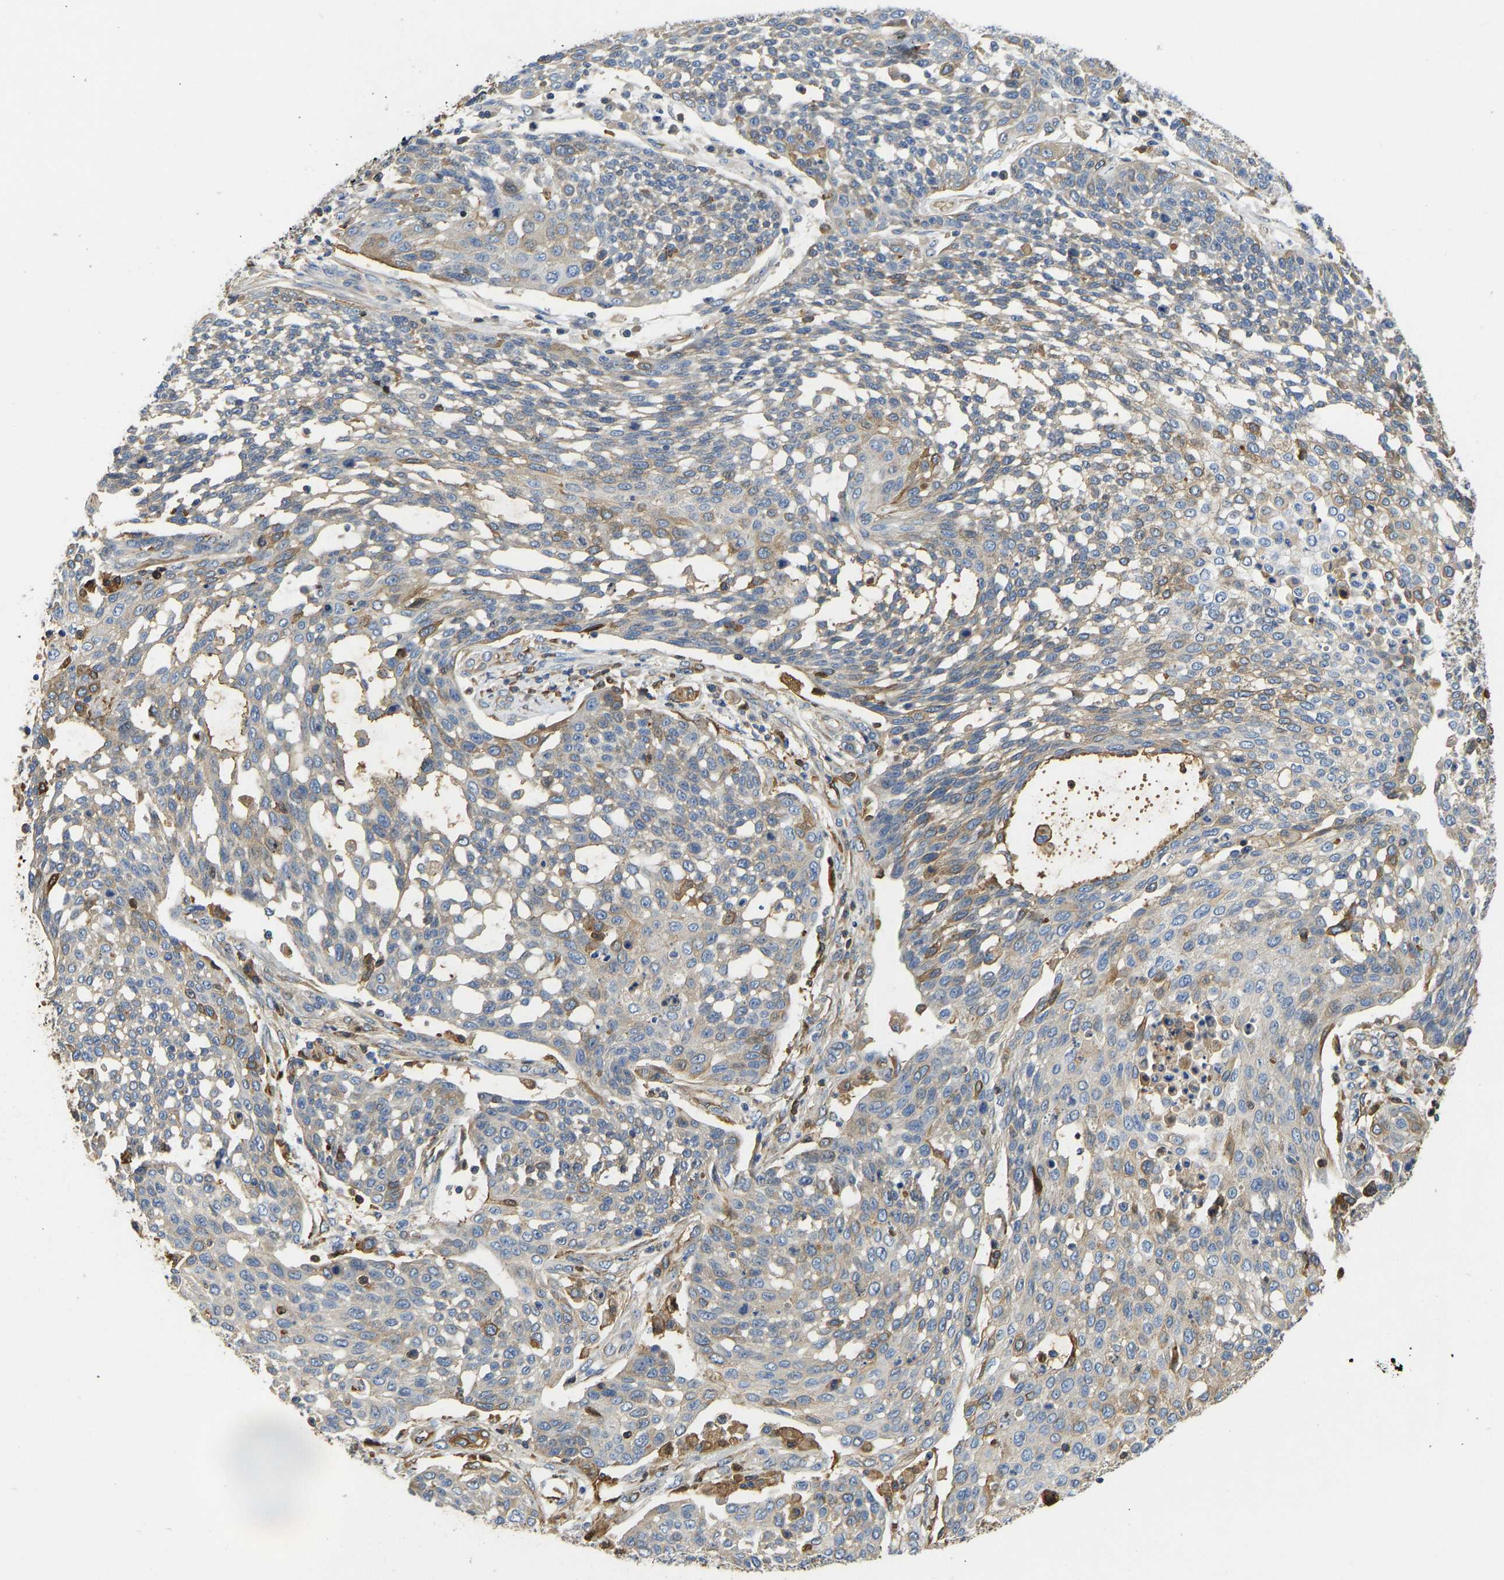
{"staining": {"intensity": "weak", "quantity": "<25%", "location": "cytoplasmic/membranous"}, "tissue": "cervical cancer", "cell_type": "Tumor cells", "image_type": "cancer", "snomed": [{"axis": "morphology", "description": "Squamous cell carcinoma, NOS"}, {"axis": "topography", "description": "Cervix"}], "caption": "Protein analysis of cervical cancer (squamous cell carcinoma) shows no significant staining in tumor cells. (DAB IHC visualized using brightfield microscopy, high magnification).", "gene": "VCPKMT", "patient": {"sex": "female", "age": 34}}